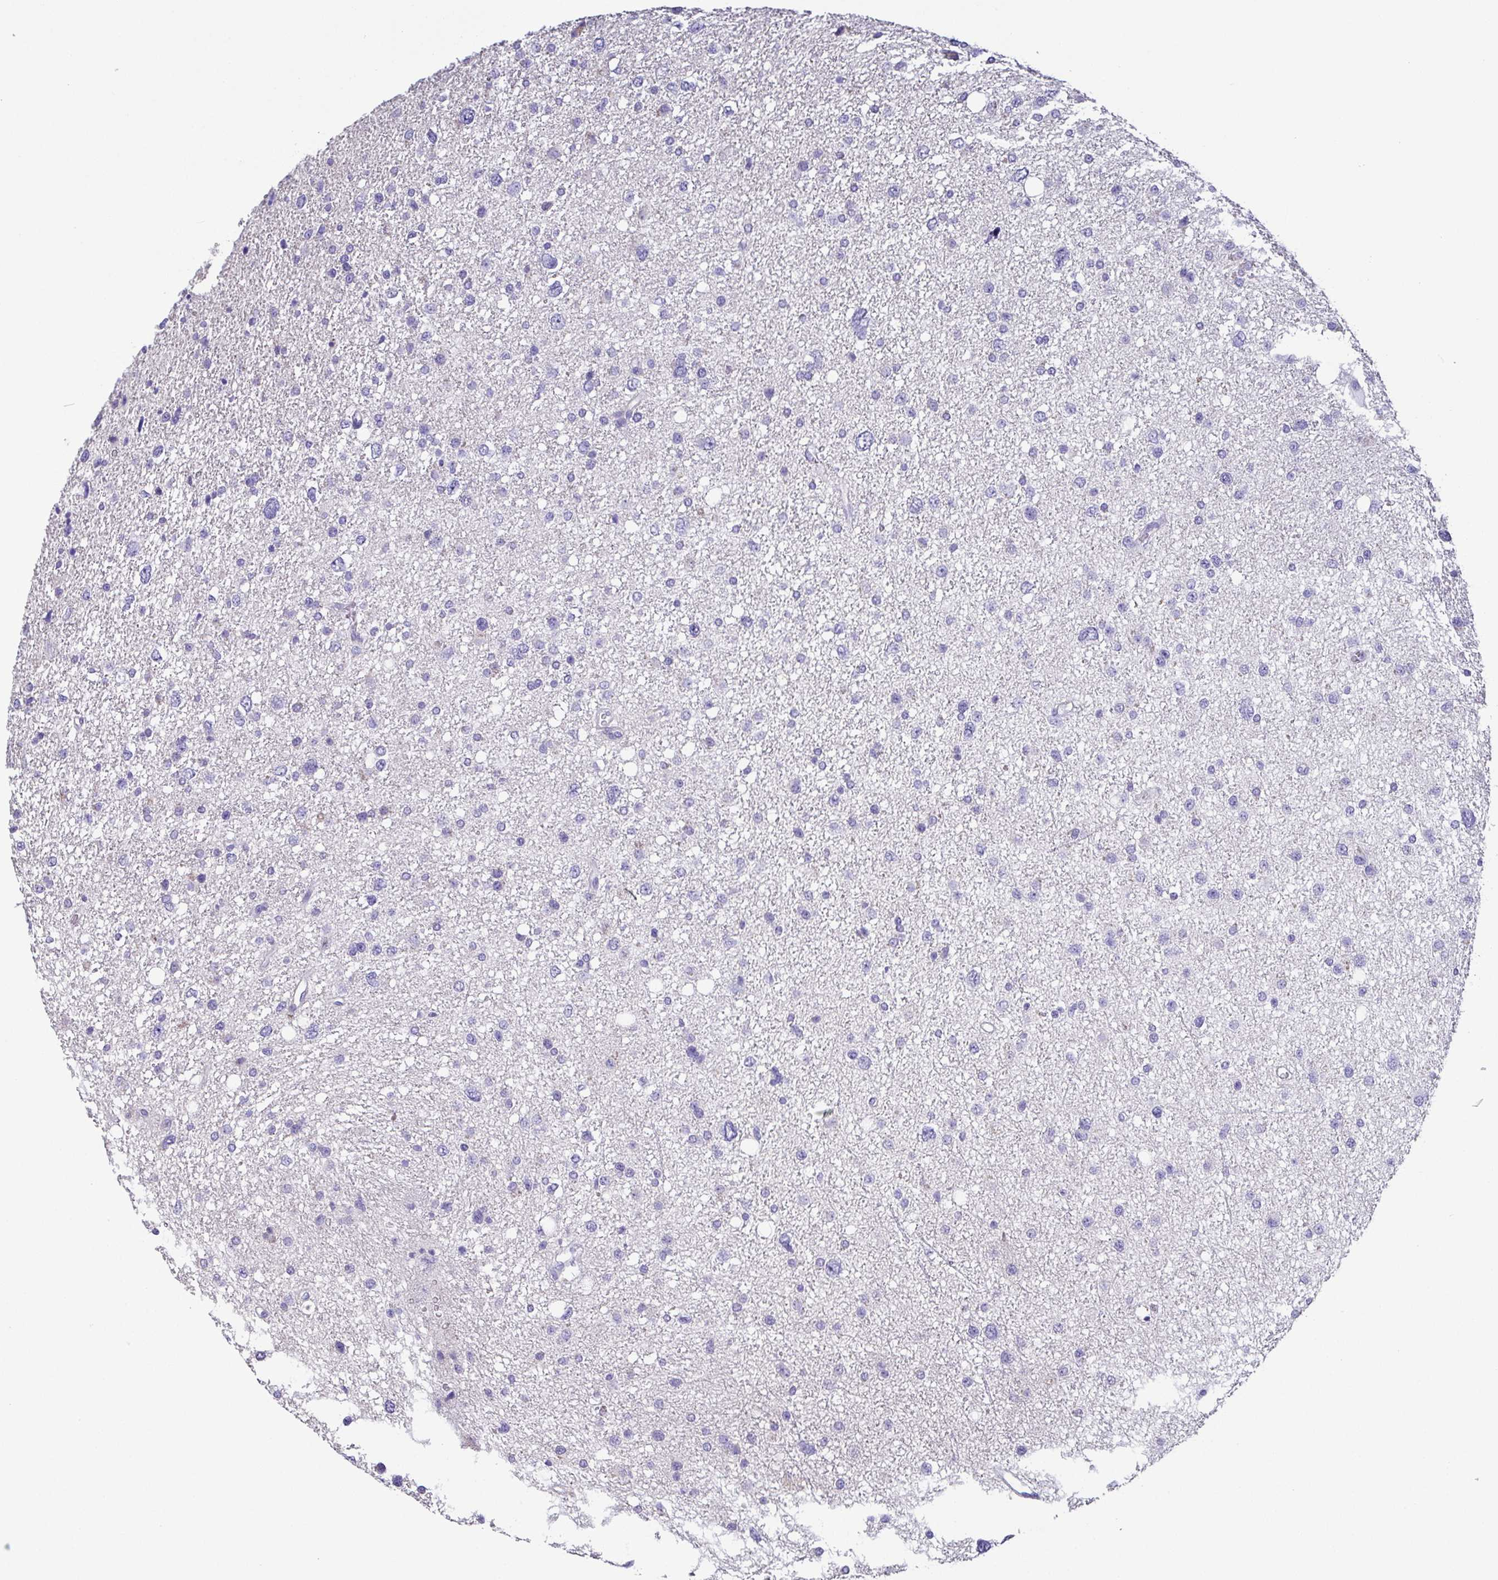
{"staining": {"intensity": "negative", "quantity": "none", "location": "none"}, "tissue": "glioma", "cell_type": "Tumor cells", "image_type": "cancer", "snomed": [{"axis": "morphology", "description": "Glioma, malignant, Low grade"}, {"axis": "topography", "description": "Brain"}], "caption": "An IHC histopathology image of glioma is shown. There is no staining in tumor cells of glioma.", "gene": "PKDREJ", "patient": {"sex": "female", "age": 55}}